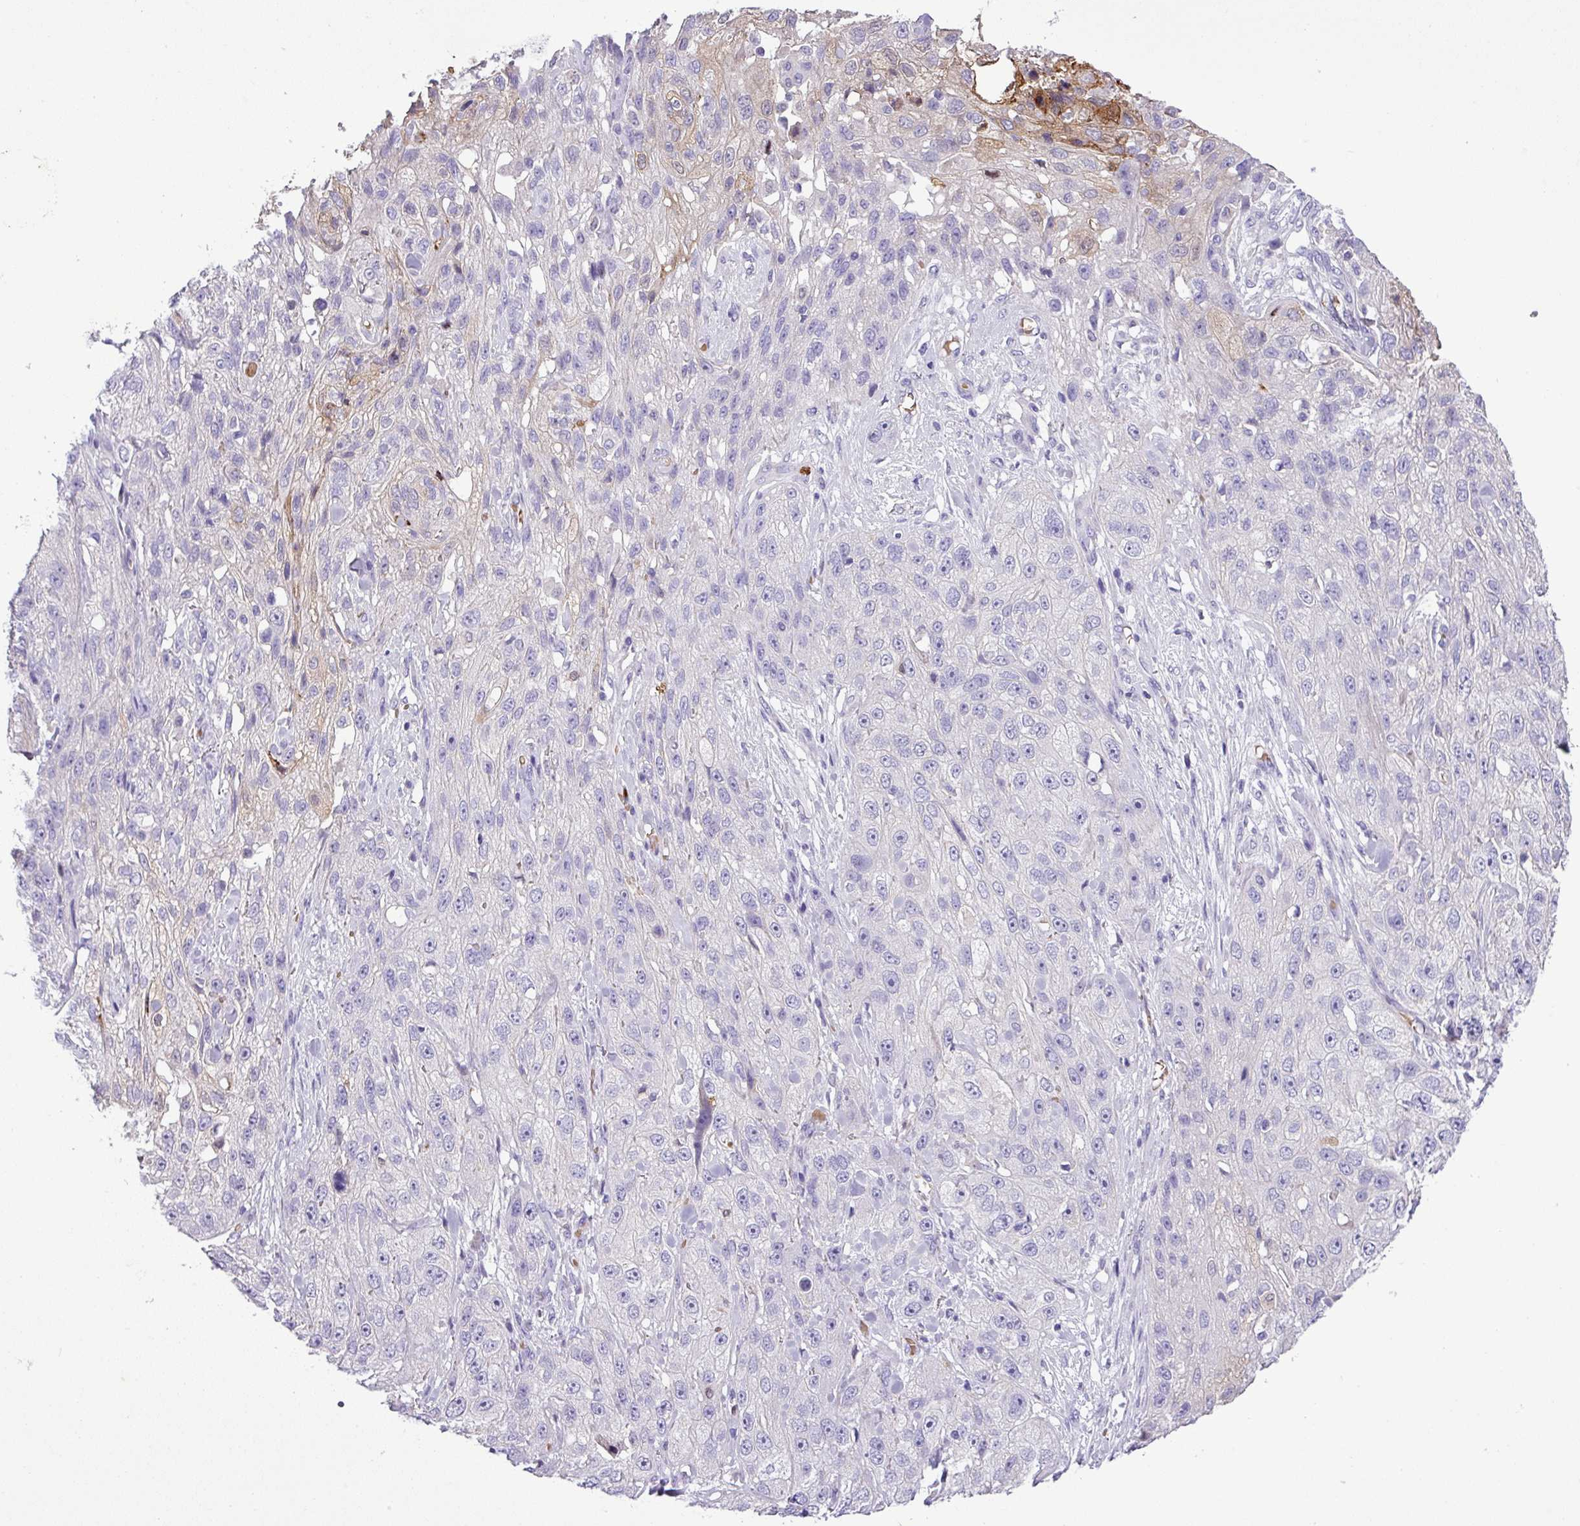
{"staining": {"intensity": "negative", "quantity": "none", "location": "none"}, "tissue": "skin cancer", "cell_type": "Tumor cells", "image_type": "cancer", "snomed": [{"axis": "morphology", "description": "Squamous cell carcinoma, NOS"}, {"axis": "topography", "description": "Skin"}, {"axis": "topography", "description": "Vulva"}], "caption": "Protein analysis of skin cancer (squamous cell carcinoma) displays no significant staining in tumor cells.", "gene": "MGAT4B", "patient": {"sex": "female", "age": 86}}